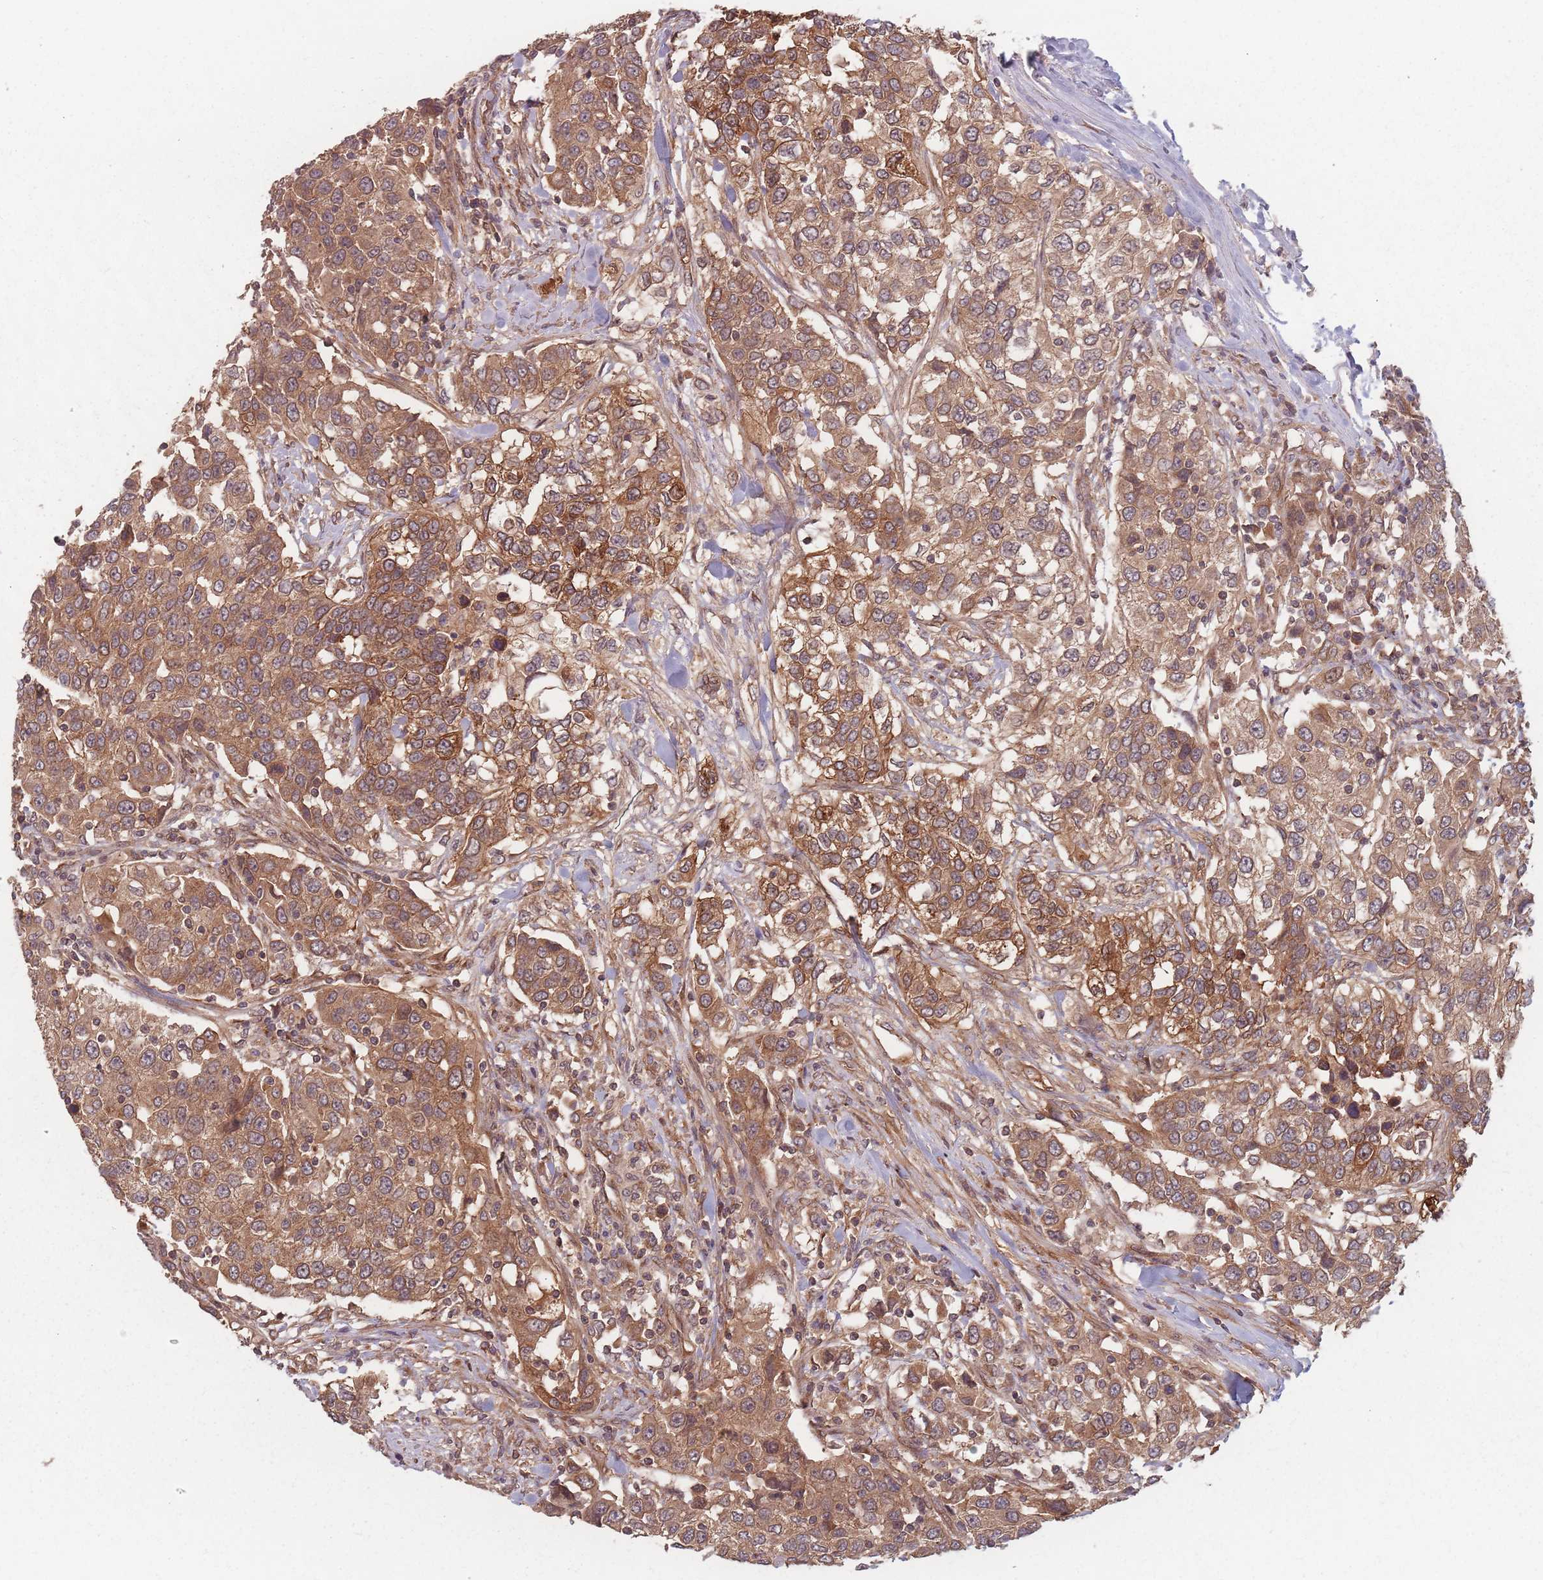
{"staining": {"intensity": "moderate", "quantity": ">75%", "location": "cytoplasmic/membranous"}, "tissue": "urothelial cancer", "cell_type": "Tumor cells", "image_type": "cancer", "snomed": [{"axis": "morphology", "description": "Urothelial carcinoma, High grade"}, {"axis": "topography", "description": "Urinary bladder"}], "caption": "Urothelial carcinoma (high-grade) stained with a brown dye demonstrates moderate cytoplasmic/membranous positive expression in approximately >75% of tumor cells.", "gene": "C3orf14", "patient": {"sex": "female", "age": 80}}